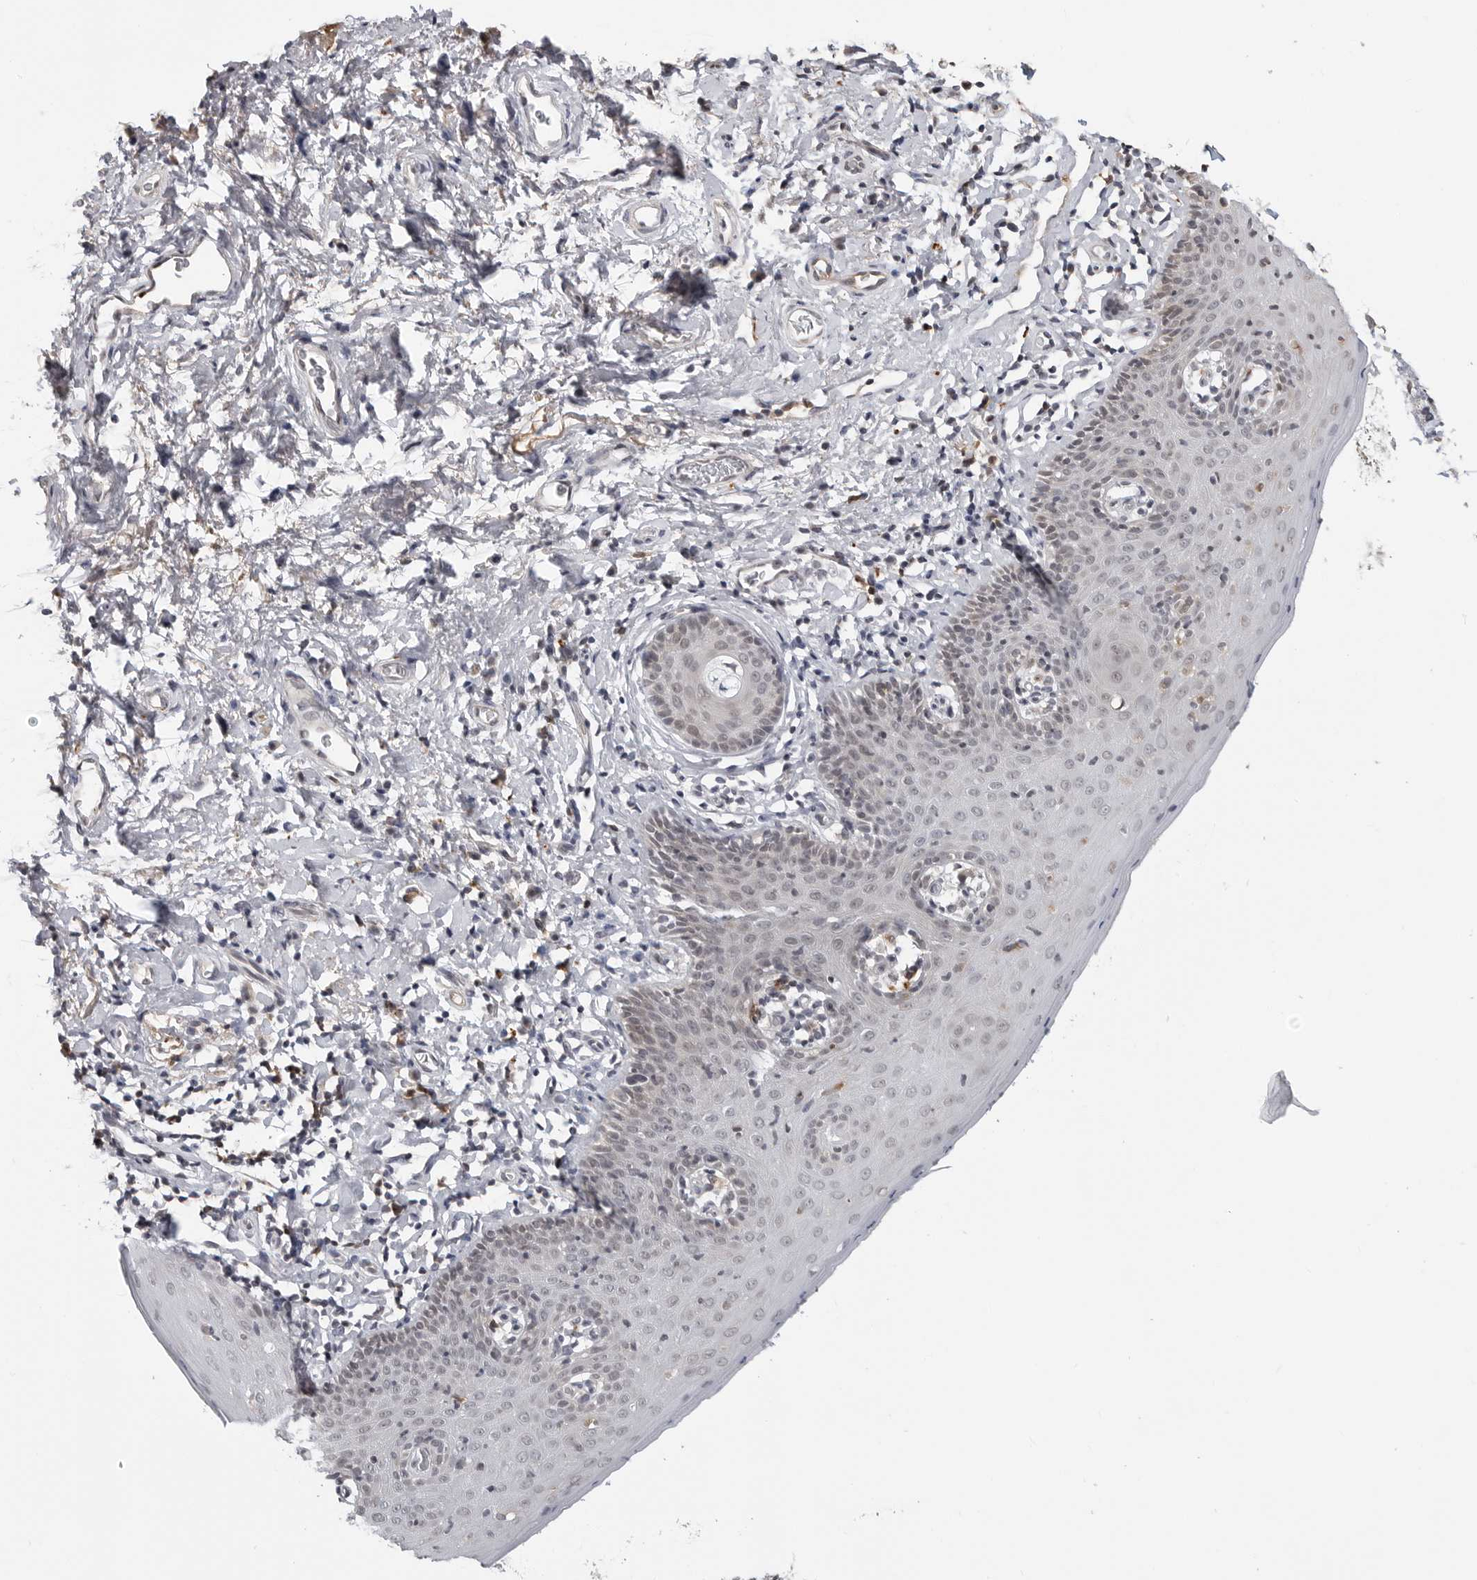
{"staining": {"intensity": "weak", "quantity": "25%-75%", "location": "cytoplasmic/membranous"}, "tissue": "skin", "cell_type": "Epidermal cells", "image_type": "normal", "snomed": [{"axis": "morphology", "description": "Normal tissue, NOS"}, {"axis": "topography", "description": "Vulva"}], "caption": "Weak cytoplasmic/membranous staining is present in about 25%-75% of epidermal cells in benign skin. Nuclei are stained in blue.", "gene": "CXCR5", "patient": {"sex": "female", "age": 66}}